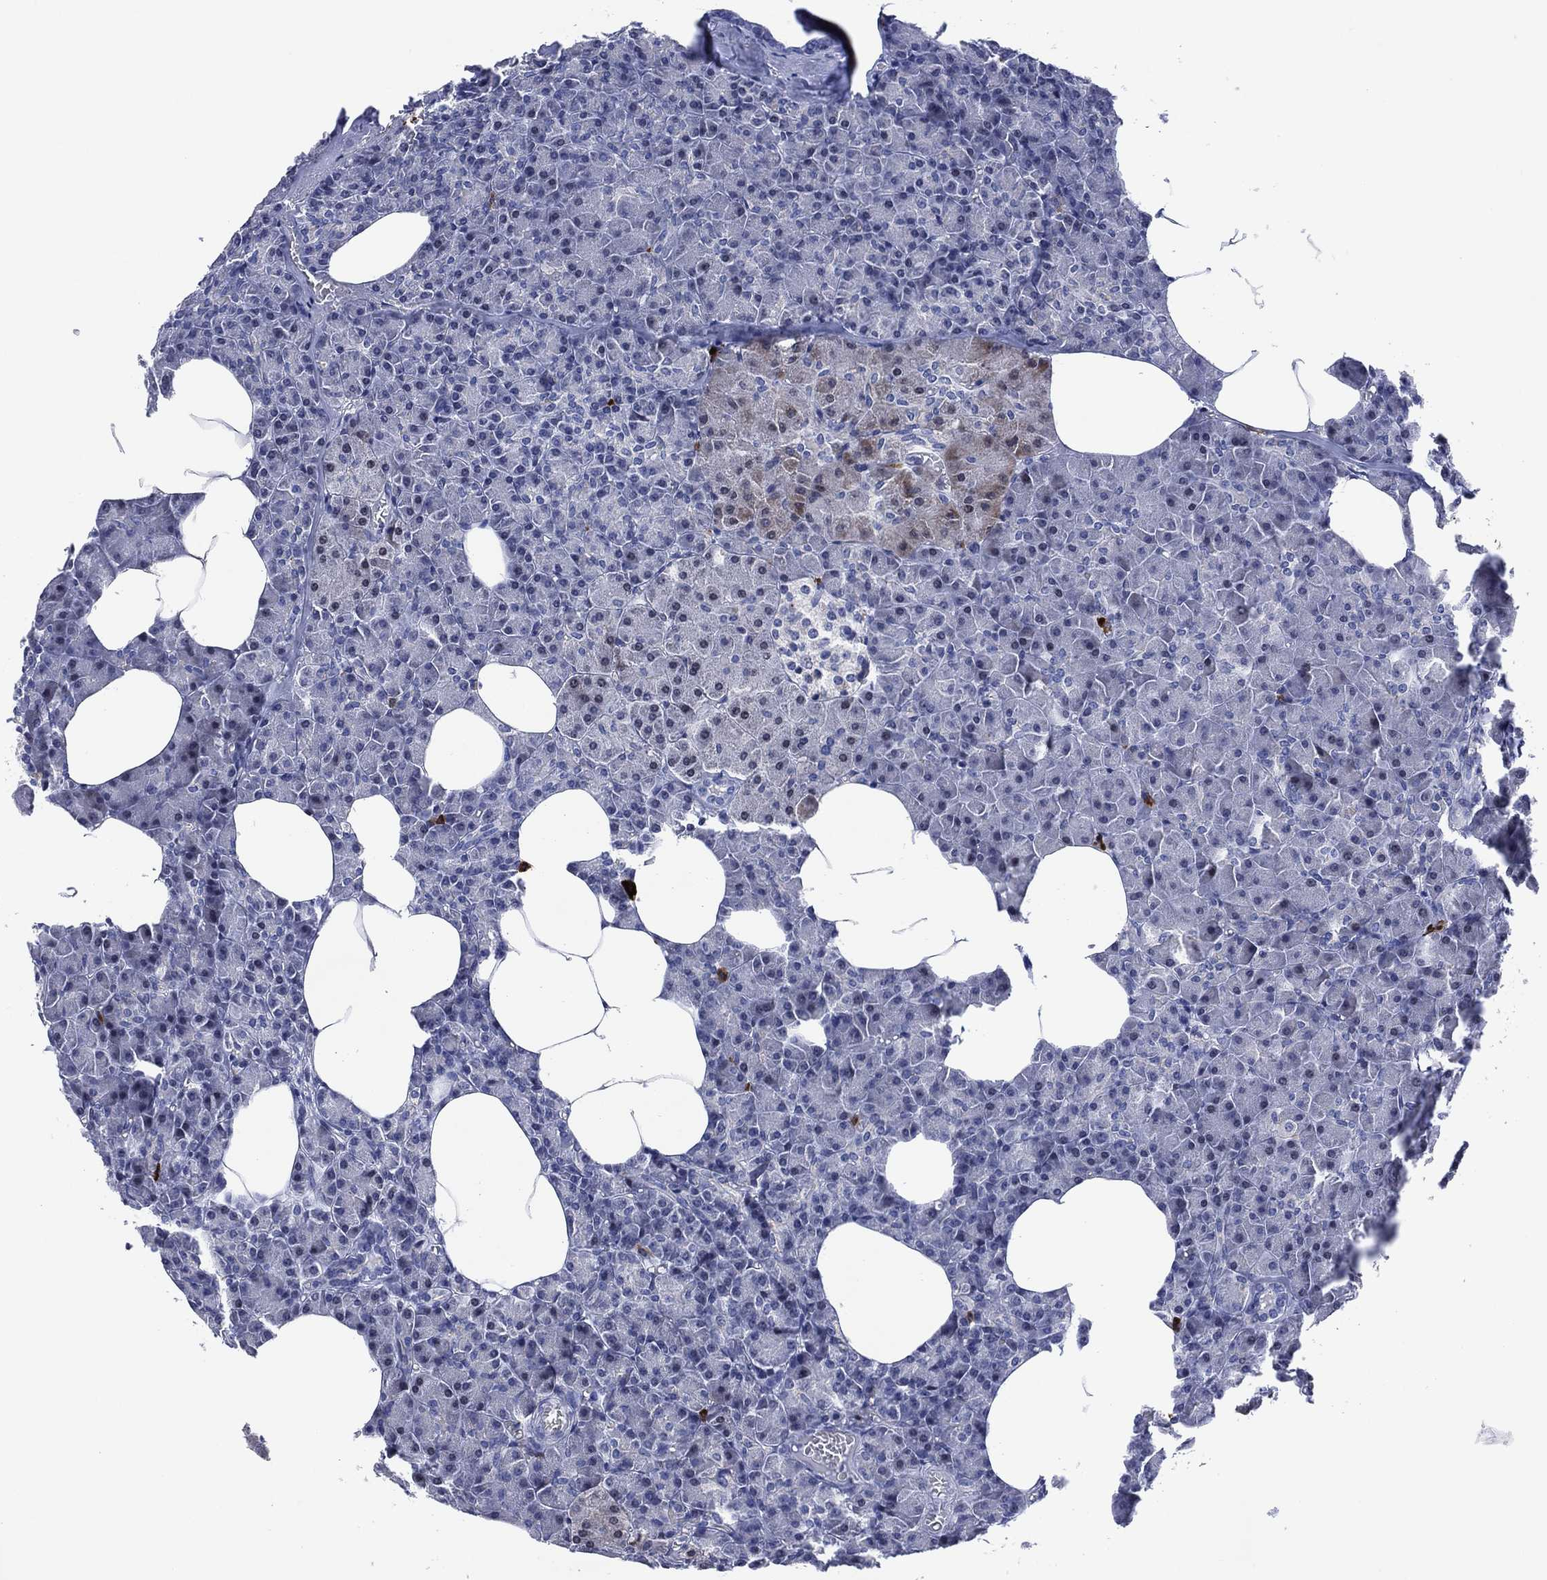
{"staining": {"intensity": "moderate", "quantity": "<25%", "location": "cytoplasmic/membranous"}, "tissue": "pancreas", "cell_type": "Exocrine glandular cells", "image_type": "normal", "snomed": [{"axis": "morphology", "description": "Normal tissue, NOS"}, {"axis": "topography", "description": "Pancreas"}], "caption": "A brown stain shows moderate cytoplasmic/membranous expression of a protein in exocrine glandular cells of unremarkable pancreas.", "gene": "USP26", "patient": {"sex": "female", "age": 45}}